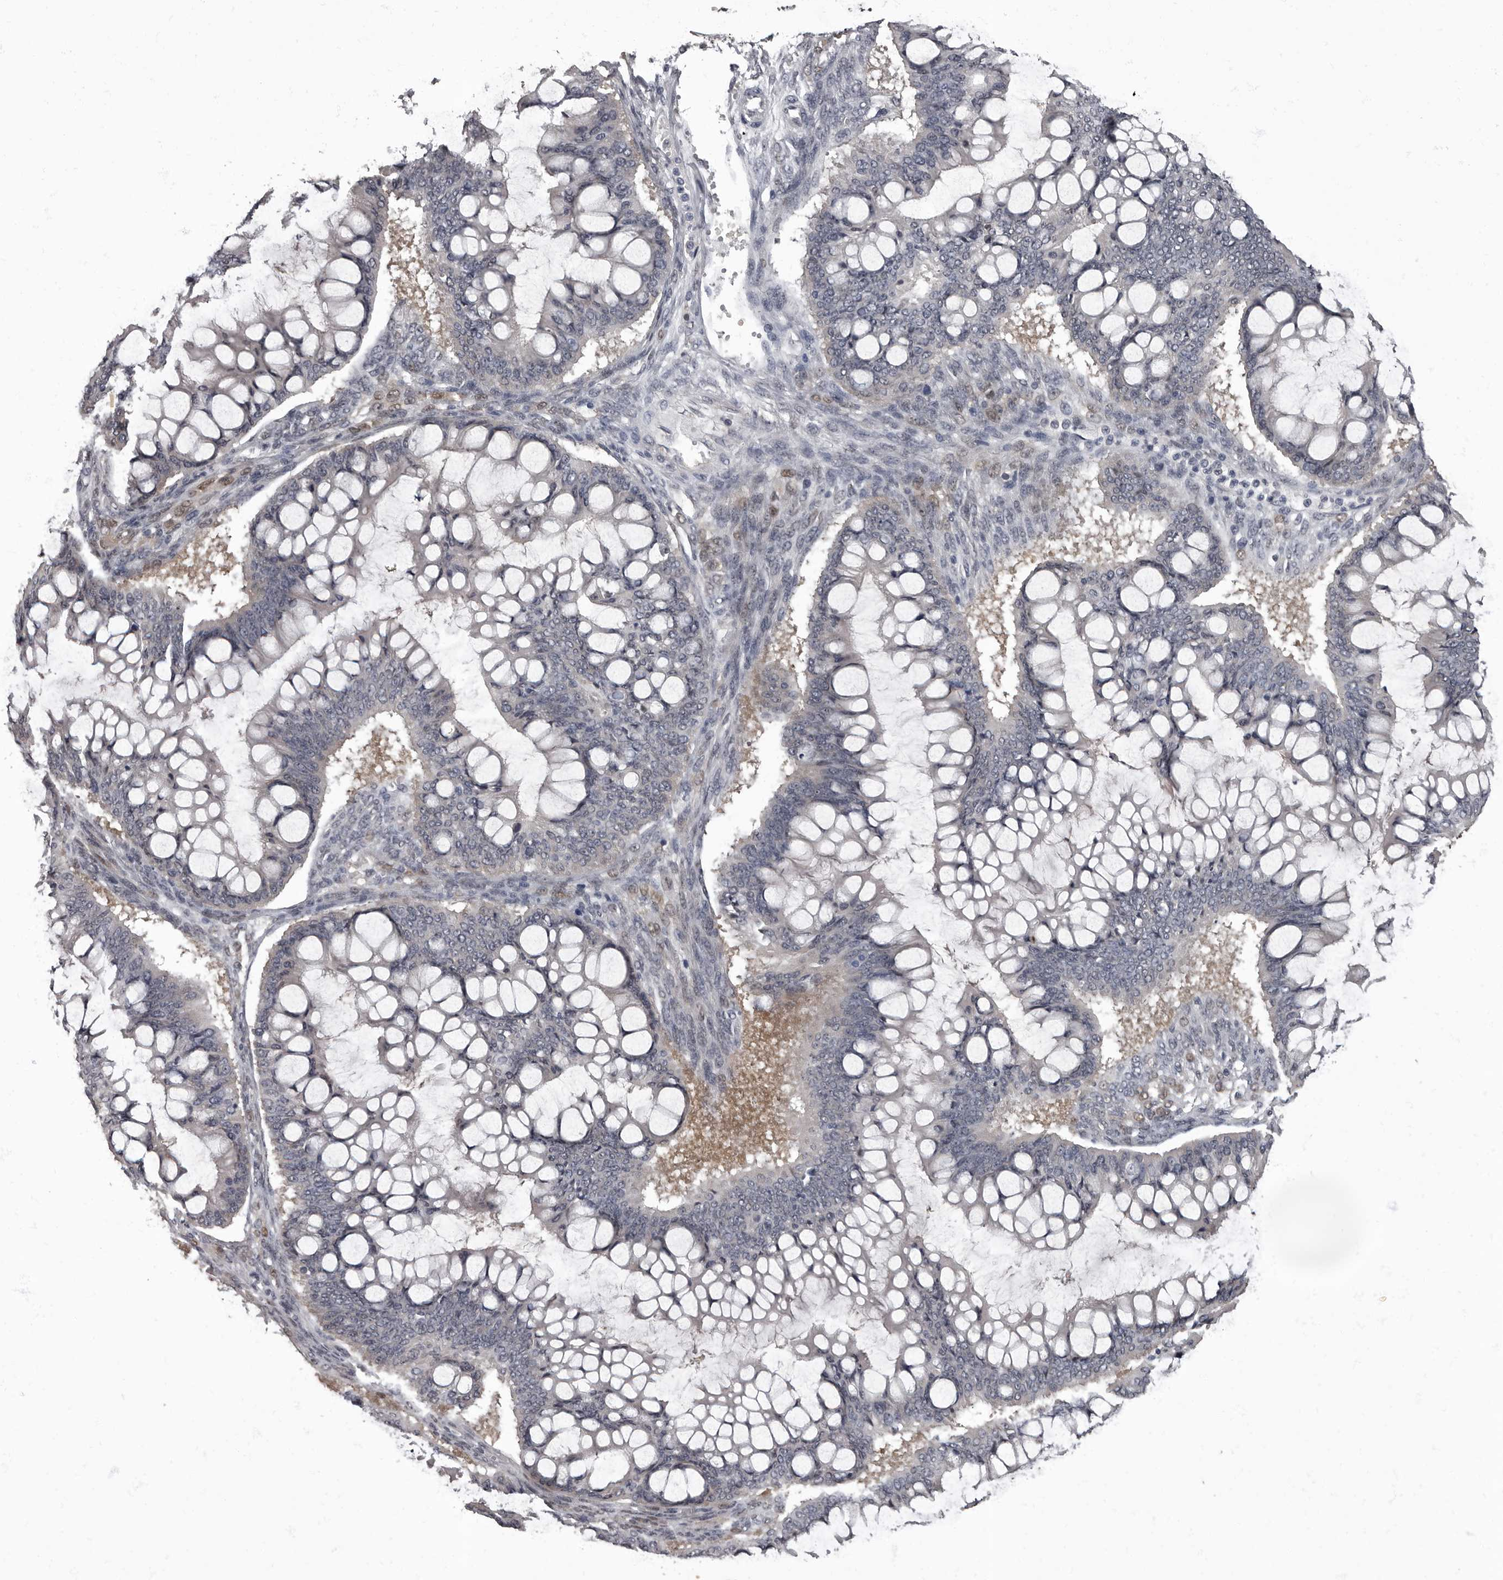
{"staining": {"intensity": "negative", "quantity": "none", "location": "none"}, "tissue": "ovarian cancer", "cell_type": "Tumor cells", "image_type": "cancer", "snomed": [{"axis": "morphology", "description": "Cystadenocarcinoma, mucinous, NOS"}, {"axis": "topography", "description": "Ovary"}], "caption": "The immunohistochemistry (IHC) micrograph has no significant expression in tumor cells of ovarian cancer tissue.", "gene": "C1orf50", "patient": {"sex": "female", "age": 73}}